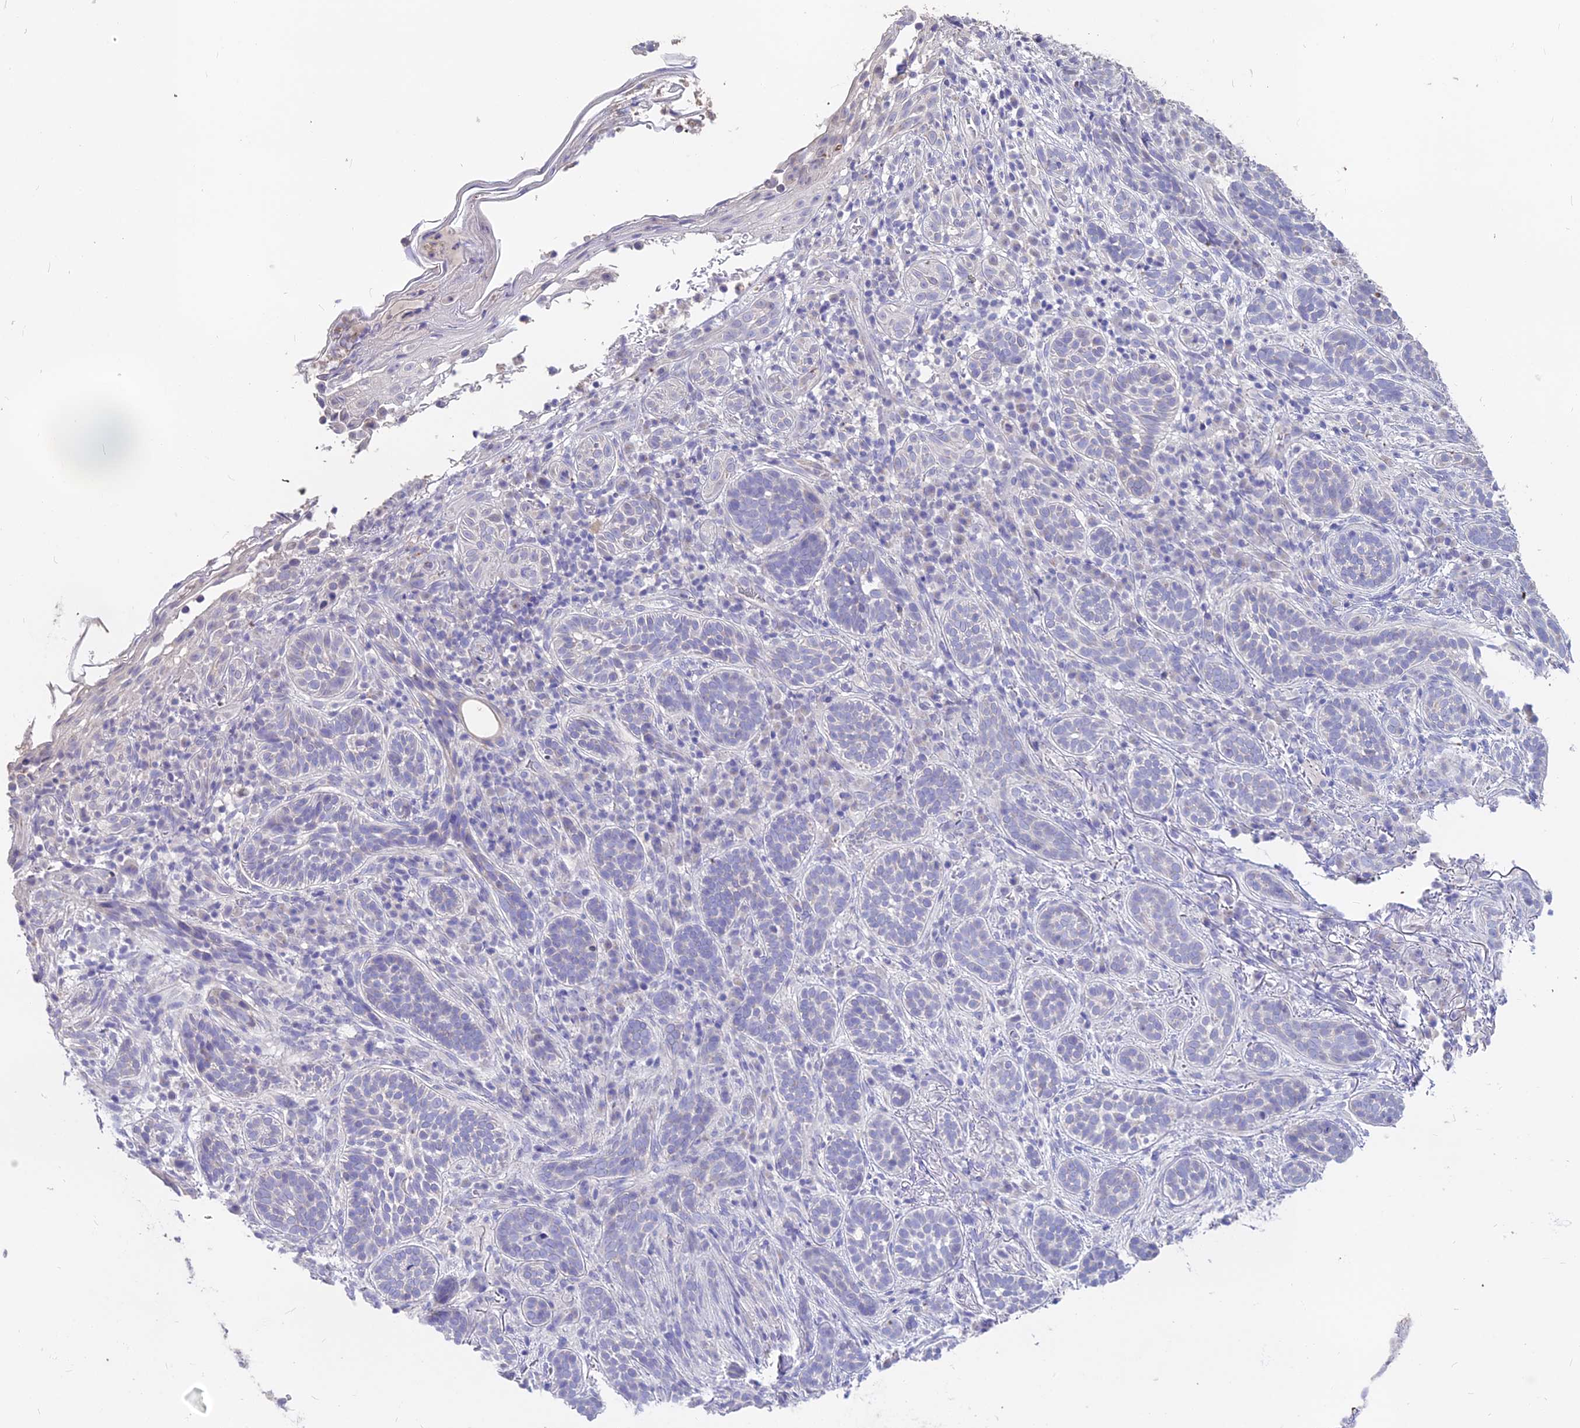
{"staining": {"intensity": "negative", "quantity": "none", "location": "none"}, "tissue": "skin cancer", "cell_type": "Tumor cells", "image_type": "cancer", "snomed": [{"axis": "morphology", "description": "Basal cell carcinoma"}, {"axis": "topography", "description": "Skin"}], "caption": "The image exhibits no significant expression in tumor cells of basal cell carcinoma (skin).", "gene": "GLYAT", "patient": {"sex": "male", "age": 71}}